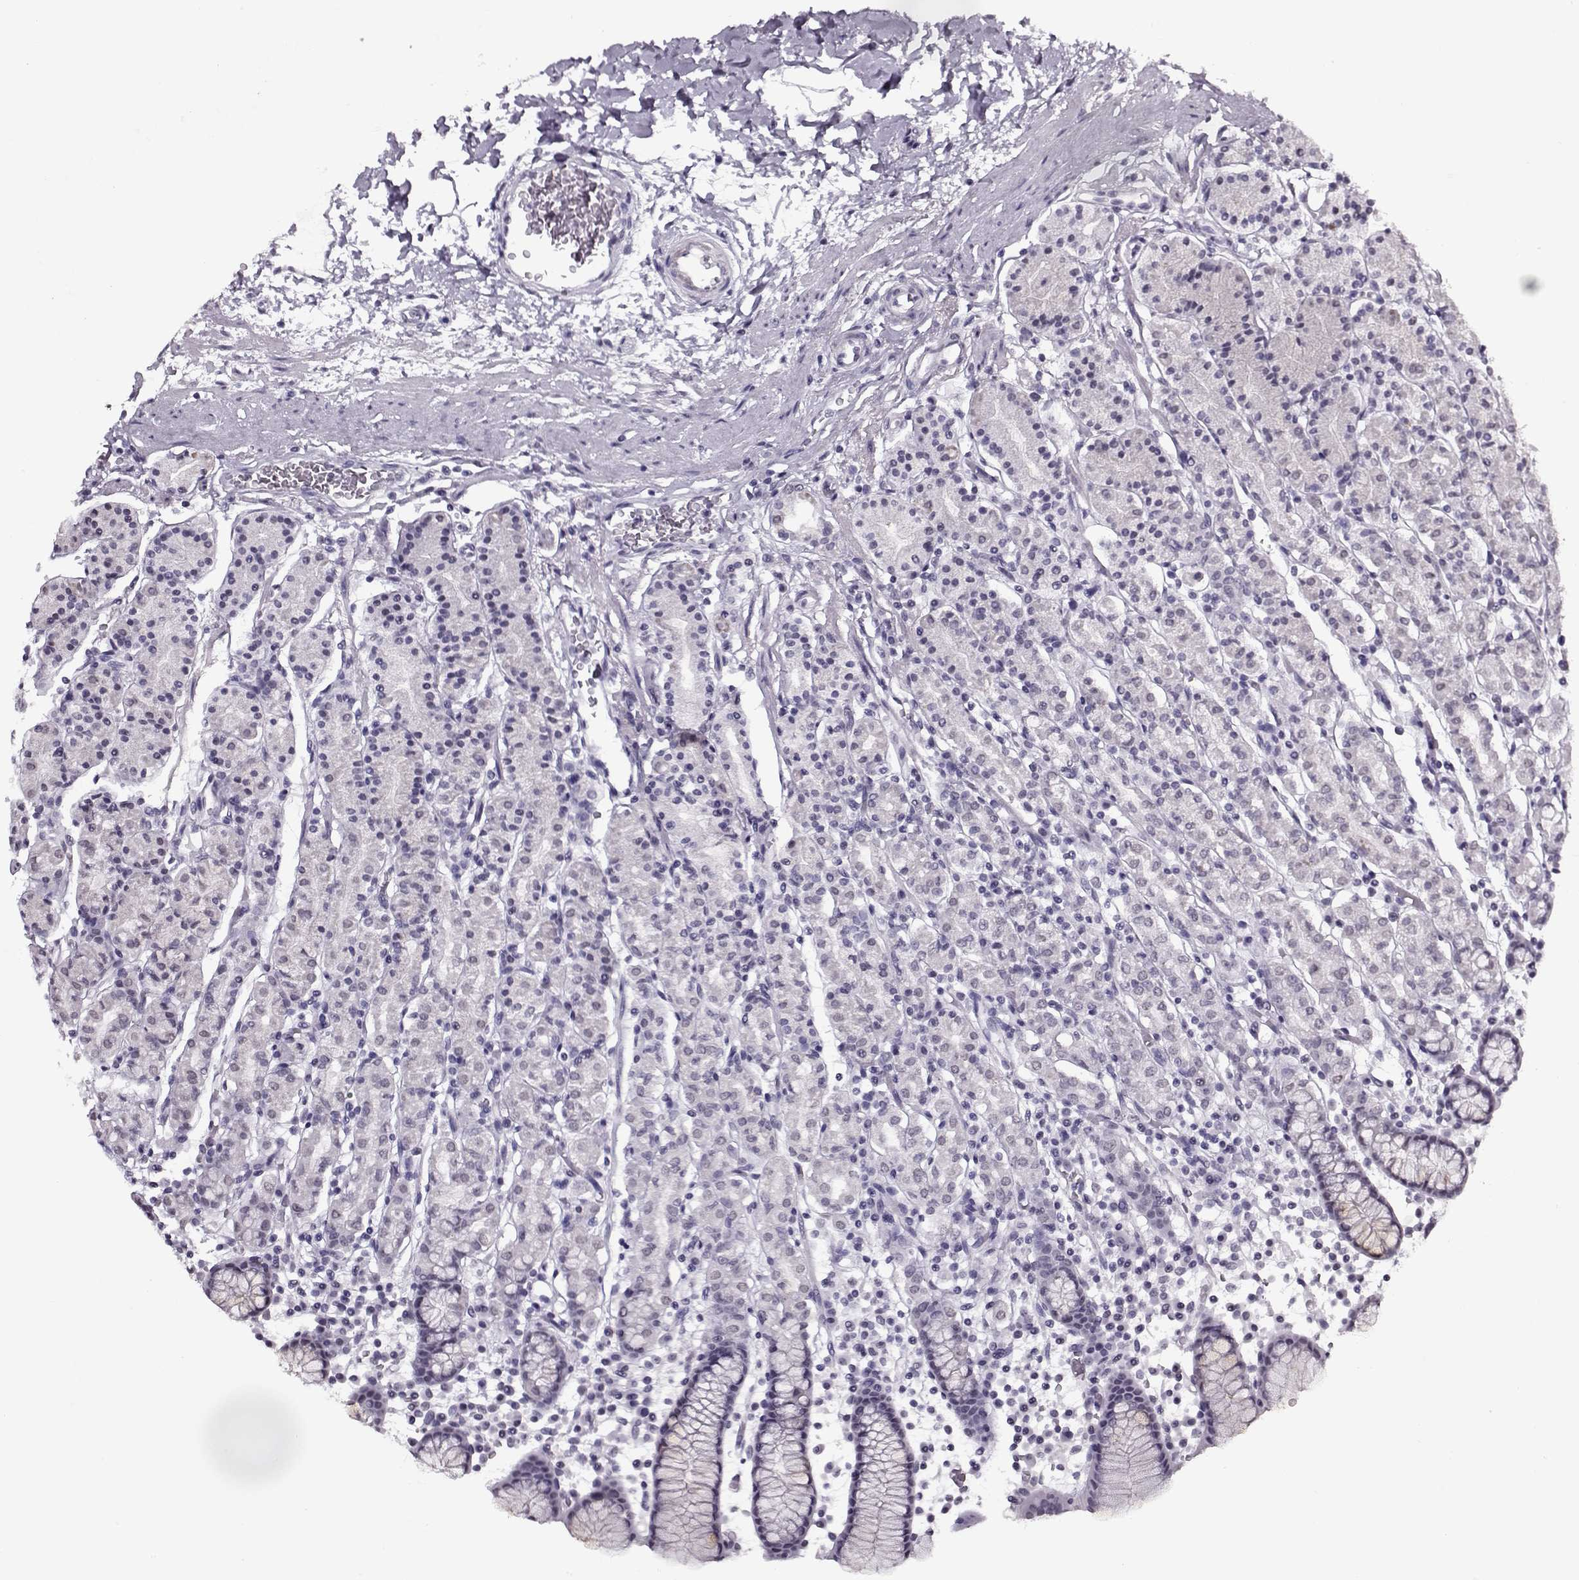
{"staining": {"intensity": "weak", "quantity": "<25%", "location": "nuclear"}, "tissue": "stomach", "cell_type": "Glandular cells", "image_type": "normal", "snomed": [{"axis": "morphology", "description": "Normal tissue, NOS"}, {"axis": "topography", "description": "Stomach, upper"}, {"axis": "topography", "description": "Stomach"}], "caption": "A high-resolution micrograph shows immunohistochemistry (IHC) staining of benign stomach, which shows no significant staining in glandular cells. The staining was performed using DAB (3,3'-diaminobenzidine) to visualize the protein expression in brown, while the nuclei were stained in blue with hematoxylin (Magnification: 20x).", "gene": "PRMT8", "patient": {"sex": "male", "age": 62}}